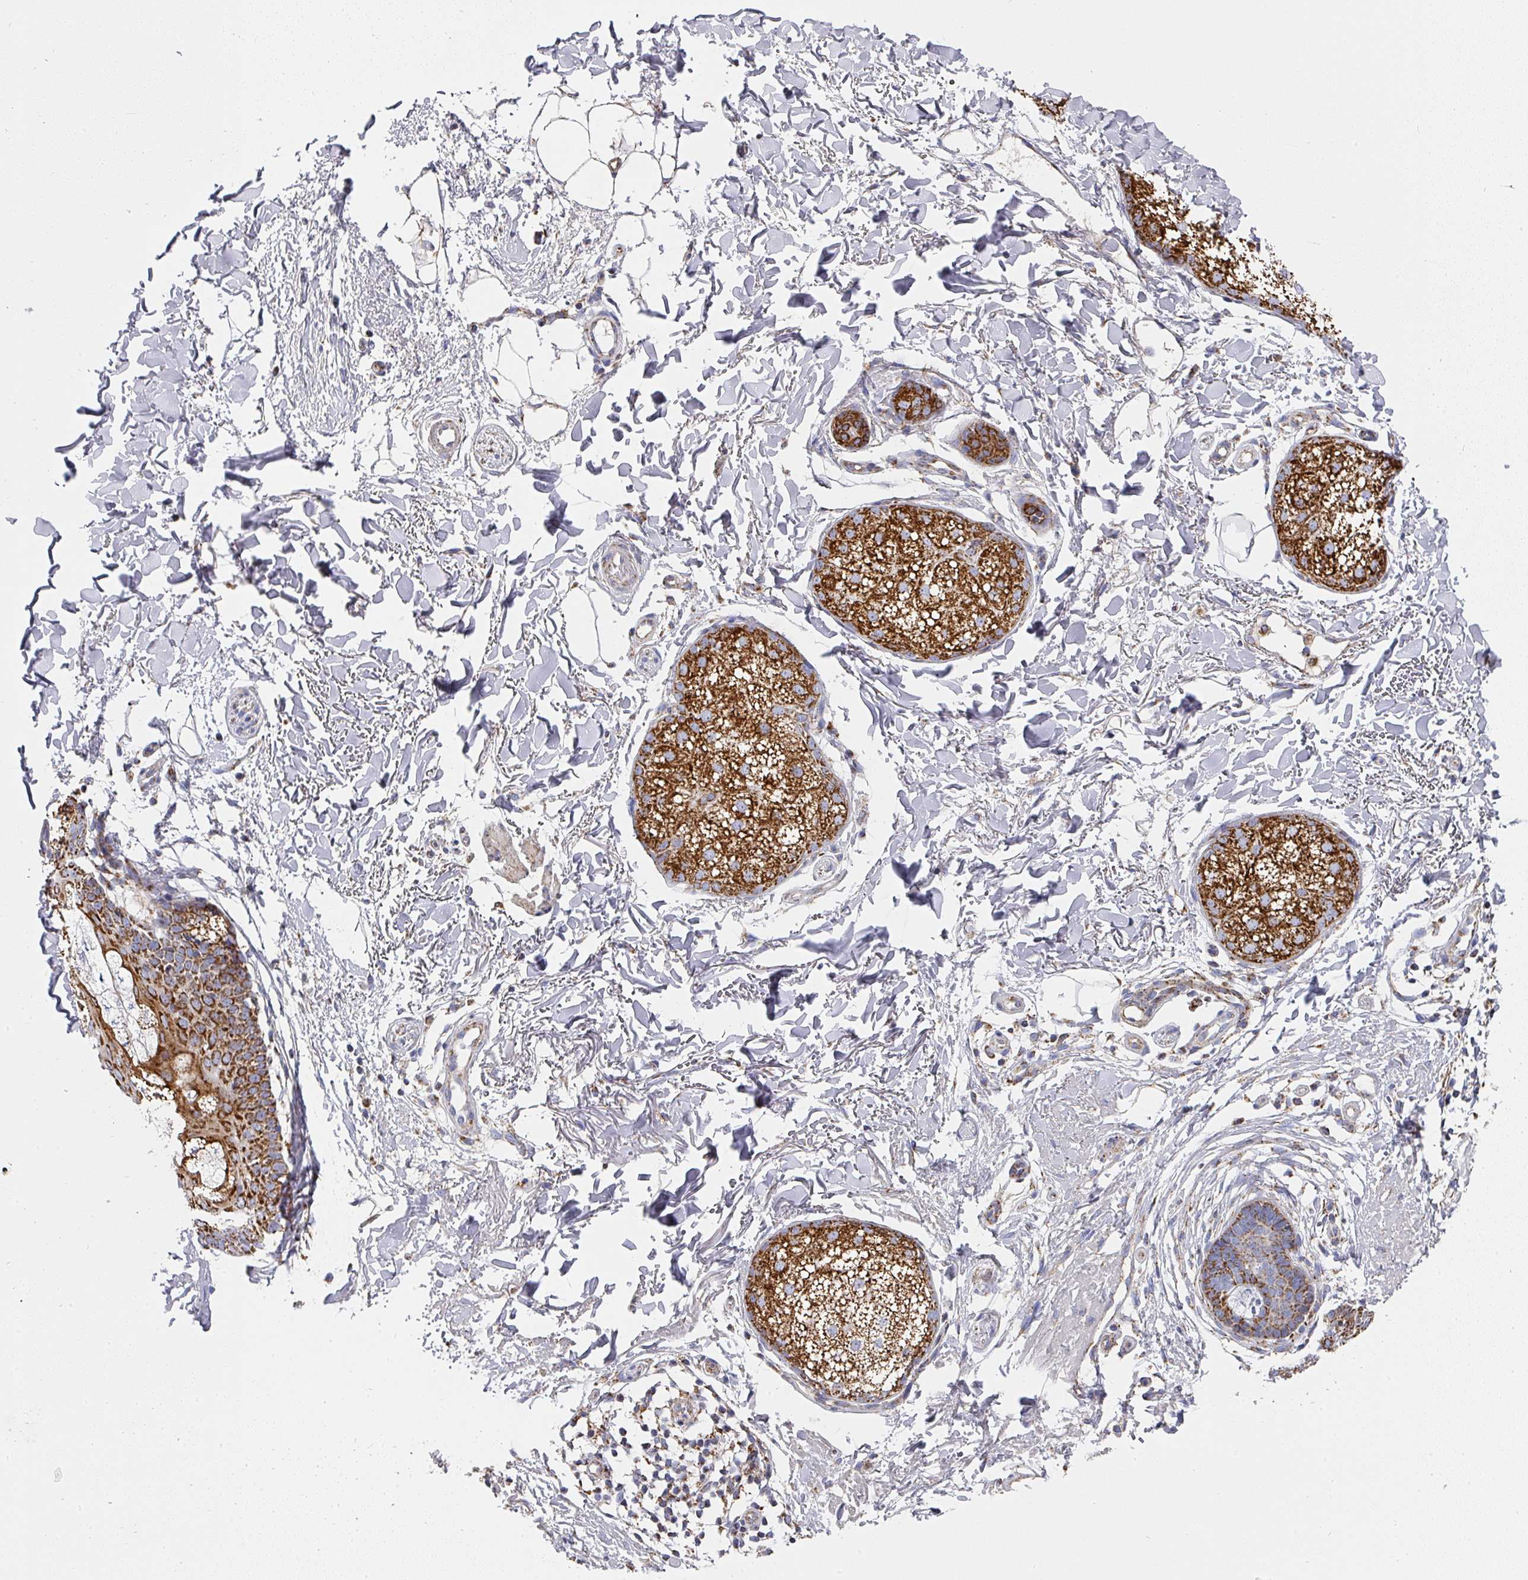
{"staining": {"intensity": "strong", "quantity": ">75%", "location": "cytoplasmic/membranous"}, "tissue": "skin cancer", "cell_type": "Tumor cells", "image_type": "cancer", "snomed": [{"axis": "morphology", "description": "Basal cell carcinoma"}, {"axis": "topography", "description": "Skin"}], "caption": "Immunohistochemistry photomicrograph of human basal cell carcinoma (skin) stained for a protein (brown), which reveals high levels of strong cytoplasmic/membranous positivity in approximately >75% of tumor cells.", "gene": "UQCRFS1", "patient": {"sex": "female", "age": 60}}